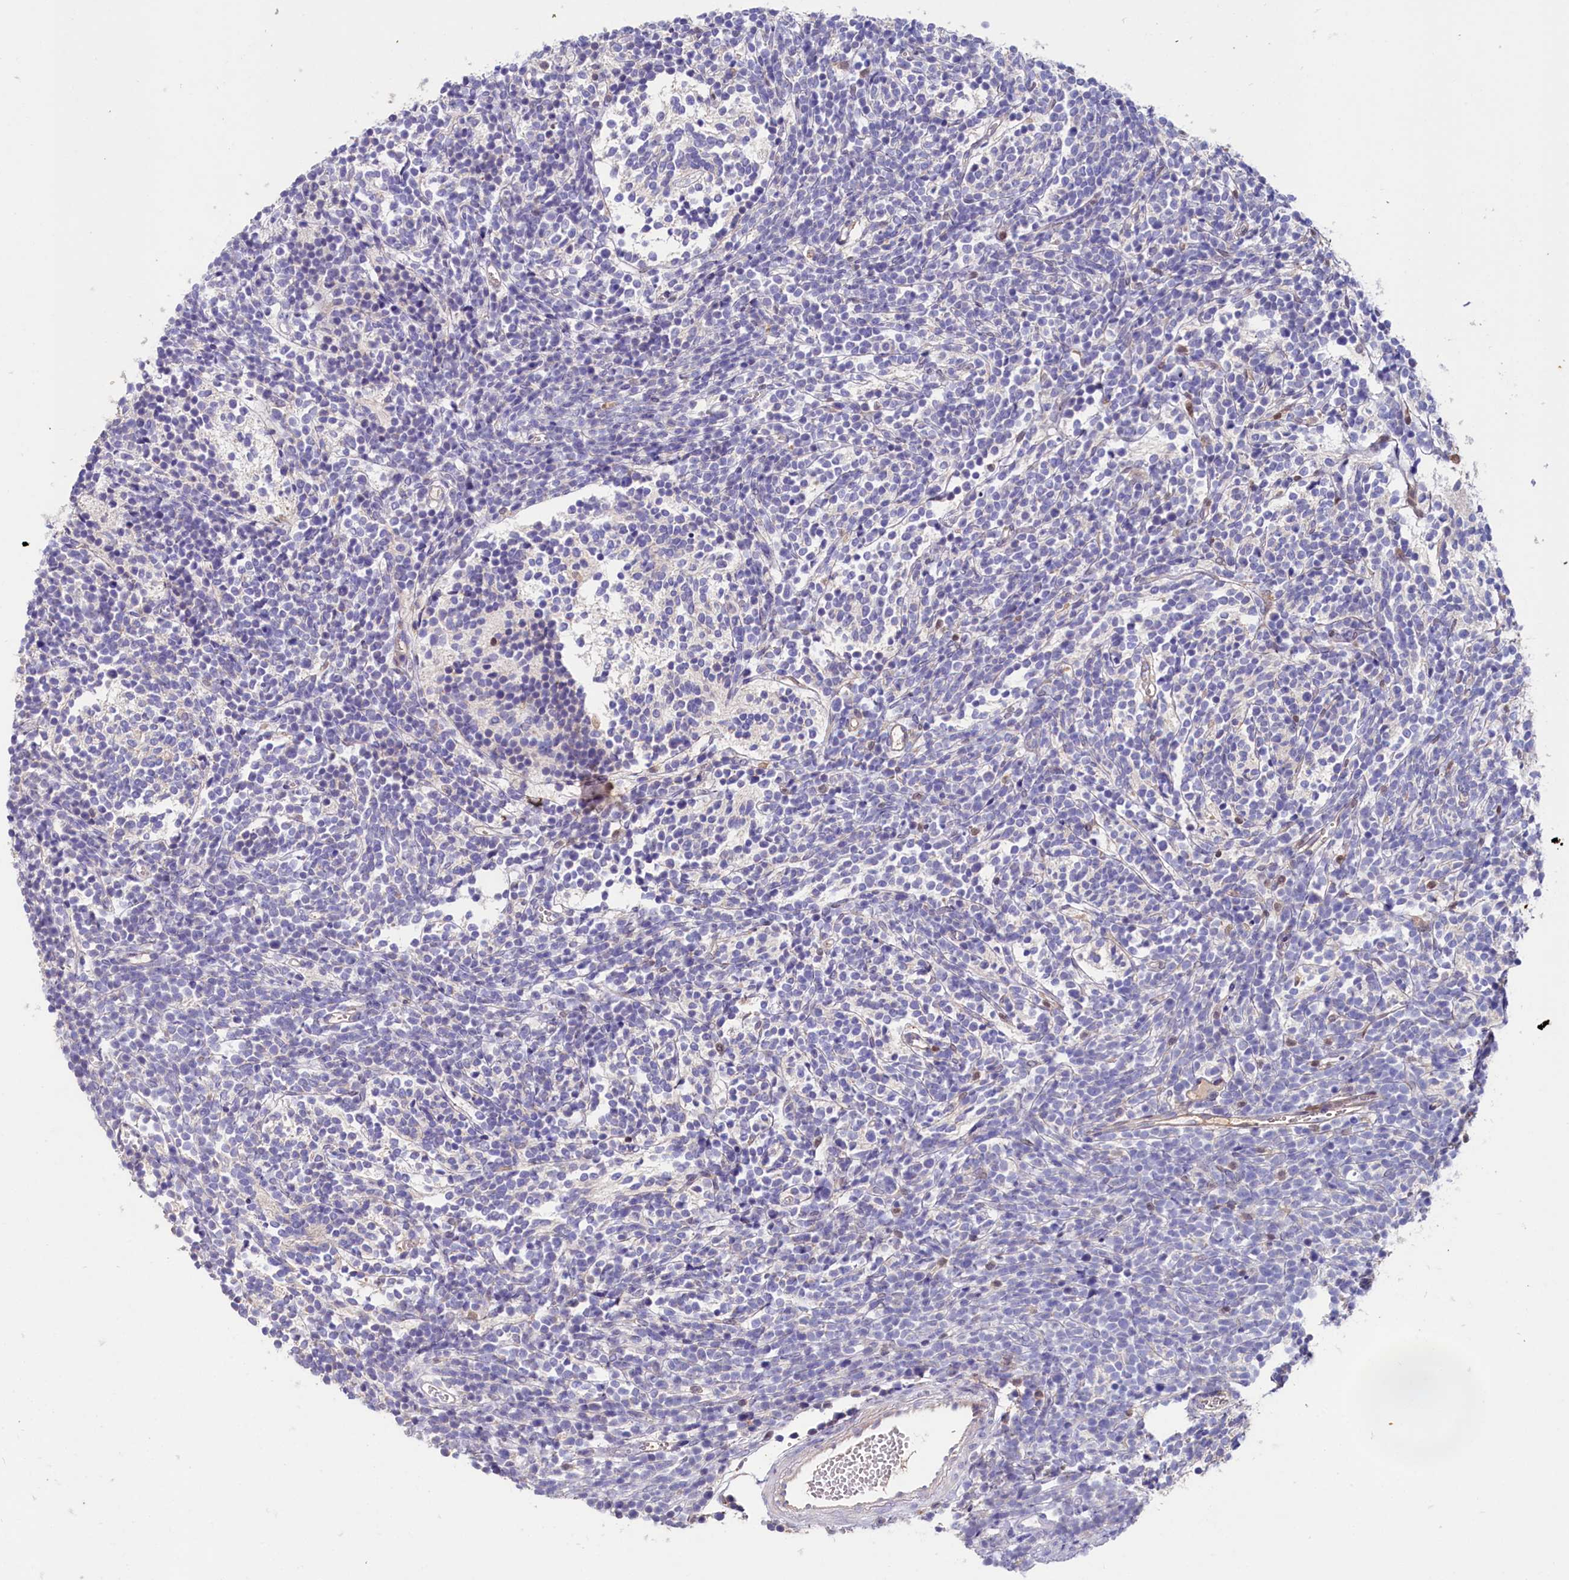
{"staining": {"intensity": "negative", "quantity": "none", "location": "none"}, "tissue": "glioma", "cell_type": "Tumor cells", "image_type": "cancer", "snomed": [{"axis": "morphology", "description": "Glioma, malignant, Low grade"}, {"axis": "topography", "description": "Brain"}], "caption": "IHC of human malignant glioma (low-grade) exhibits no staining in tumor cells. The staining was performed using DAB (3,3'-diaminobenzidine) to visualize the protein expression in brown, while the nuclei were stained in blue with hematoxylin (Magnification: 20x).", "gene": "IL17RD", "patient": {"sex": "female", "age": 1}}